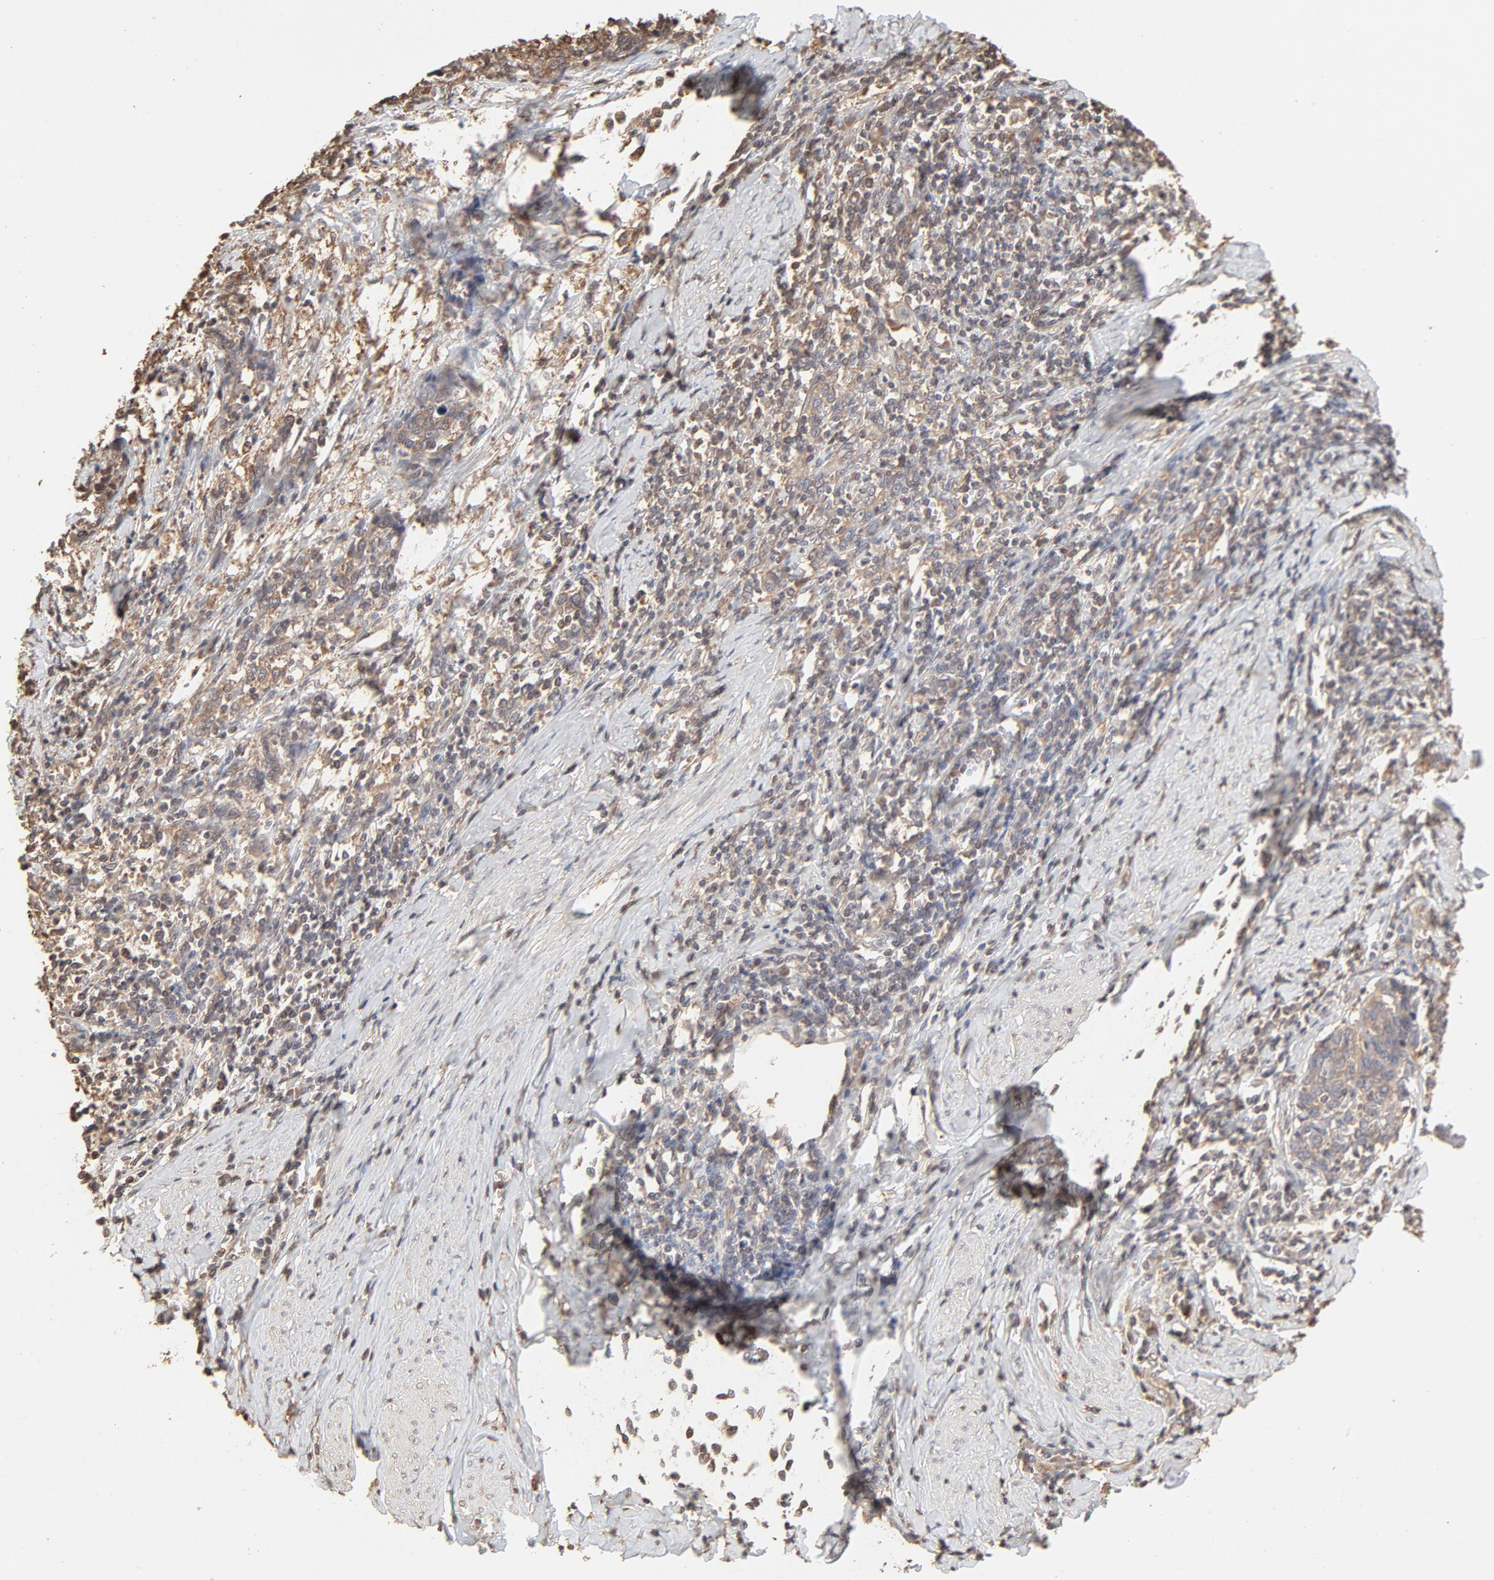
{"staining": {"intensity": "weak", "quantity": ">75%", "location": "cytoplasmic/membranous"}, "tissue": "cervical cancer", "cell_type": "Tumor cells", "image_type": "cancer", "snomed": [{"axis": "morphology", "description": "Squamous cell carcinoma, NOS"}, {"axis": "topography", "description": "Cervix"}], "caption": "Immunohistochemical staining of cervical squamous cell carcinoma demonstrates weak cytoplasmic/membranous protein staining in about >75% of tumor cells.", "gene": "PPP2CA", "patient": {"sex": "female", "age": 41}}